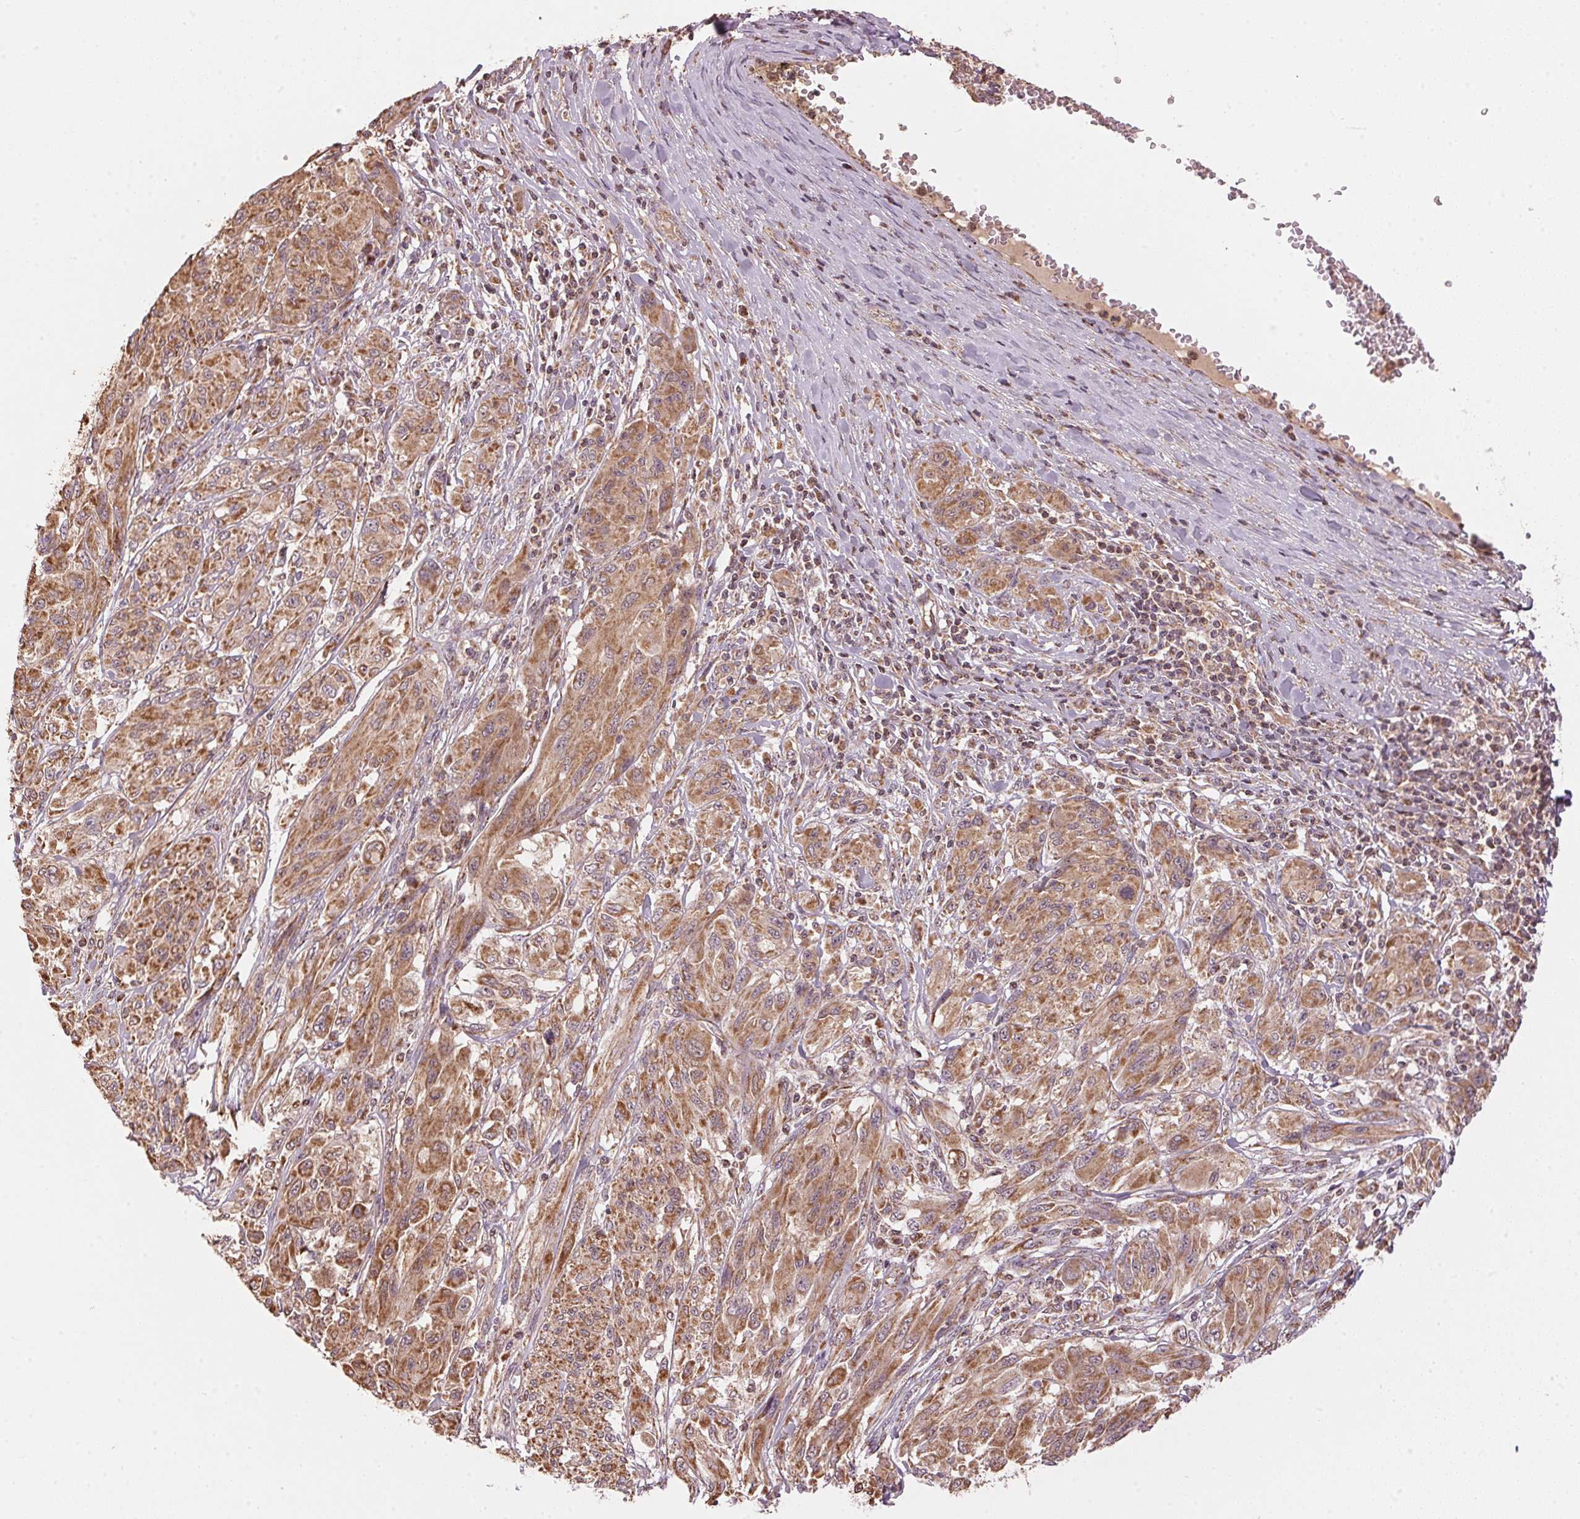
{"staining": {"intensity": "moderate", "quantity": ">75%", "location": "cytoplasmic/membranous"}, "tissue": "melanoma", "cell_type": "Tumor cells", "image_type": "cancer", "snomed": [{"axis": "morphology", "description": "Malignant melanoma, NOS"}, {"axis": "topography", "description": "Skin"}], "caption": "Melanoma stained for a protein displays moderate cytoplasmic/membranous positivity in tumor cells. The staining is performed using DAB (3,3'-diaminobenzidine) brown chromogen to label protein expression. The nuclei are counter-stained blue using hematoxylin.", "gene": "ARHGAP6", "patient": {"sex": "female", "age": 91}}